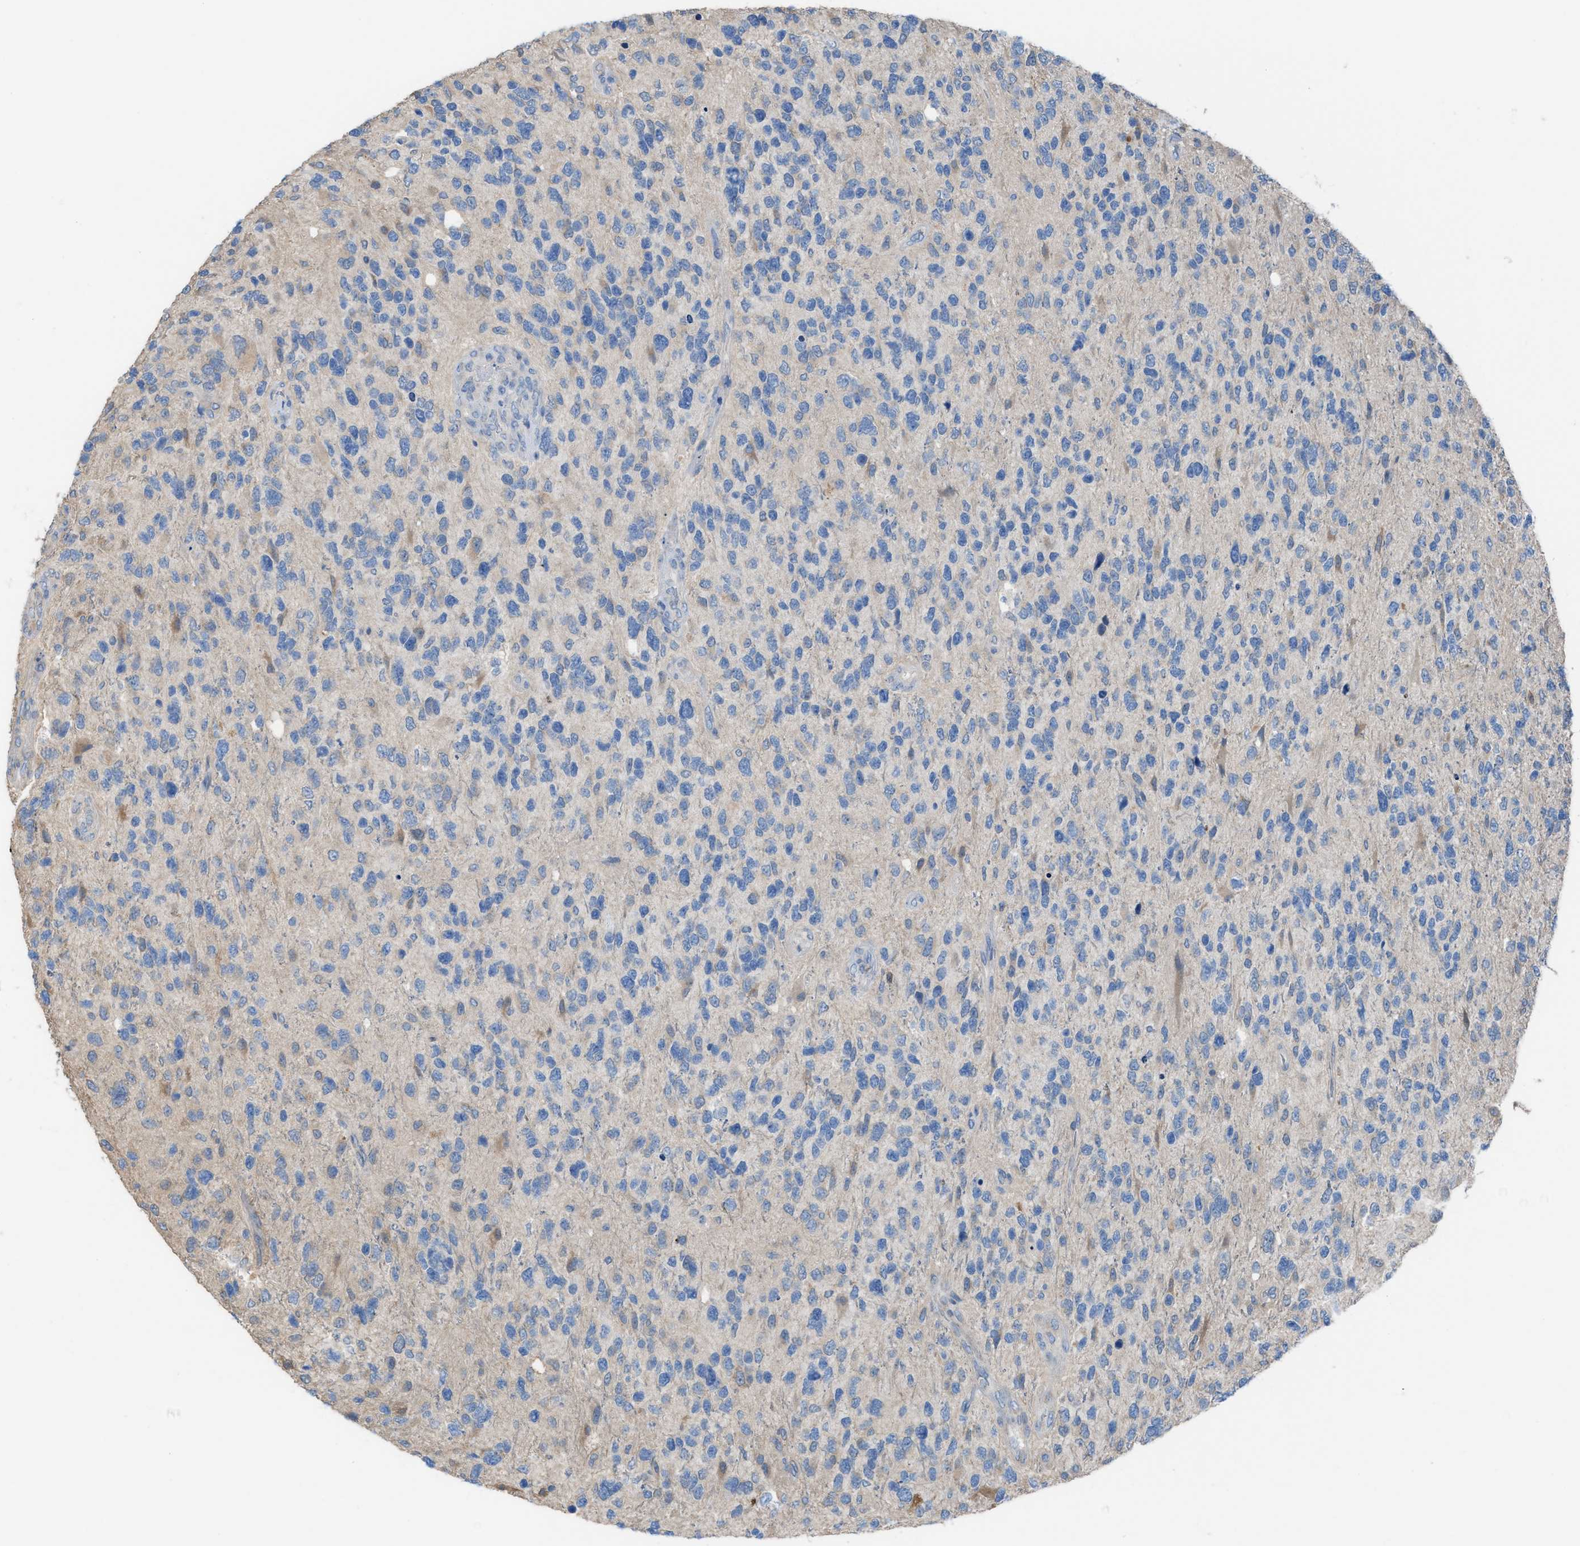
{"staining": {"intensity": "weak", "quantity": "<25%", "location": "cytoplasmic/membranous"}, "tissue": "glioma", "cell_type": "Tumor cells", "image_type": "cancer", "snomed": [{"axis": "morphology", "description": "Glioma, malignant, High grade"}, {"axis": "topography", "description": "Brain"}], "caption": "Immunohistochemistry (IHC) of human glioma reveals no staining in tumor cells. Brightfield microscopy of IHC stained with DAB (brown) and hematoxylin (blue), captured at high magnification.", "gene": "NQO2", "patient": {"sex": "female", "age": 58}}